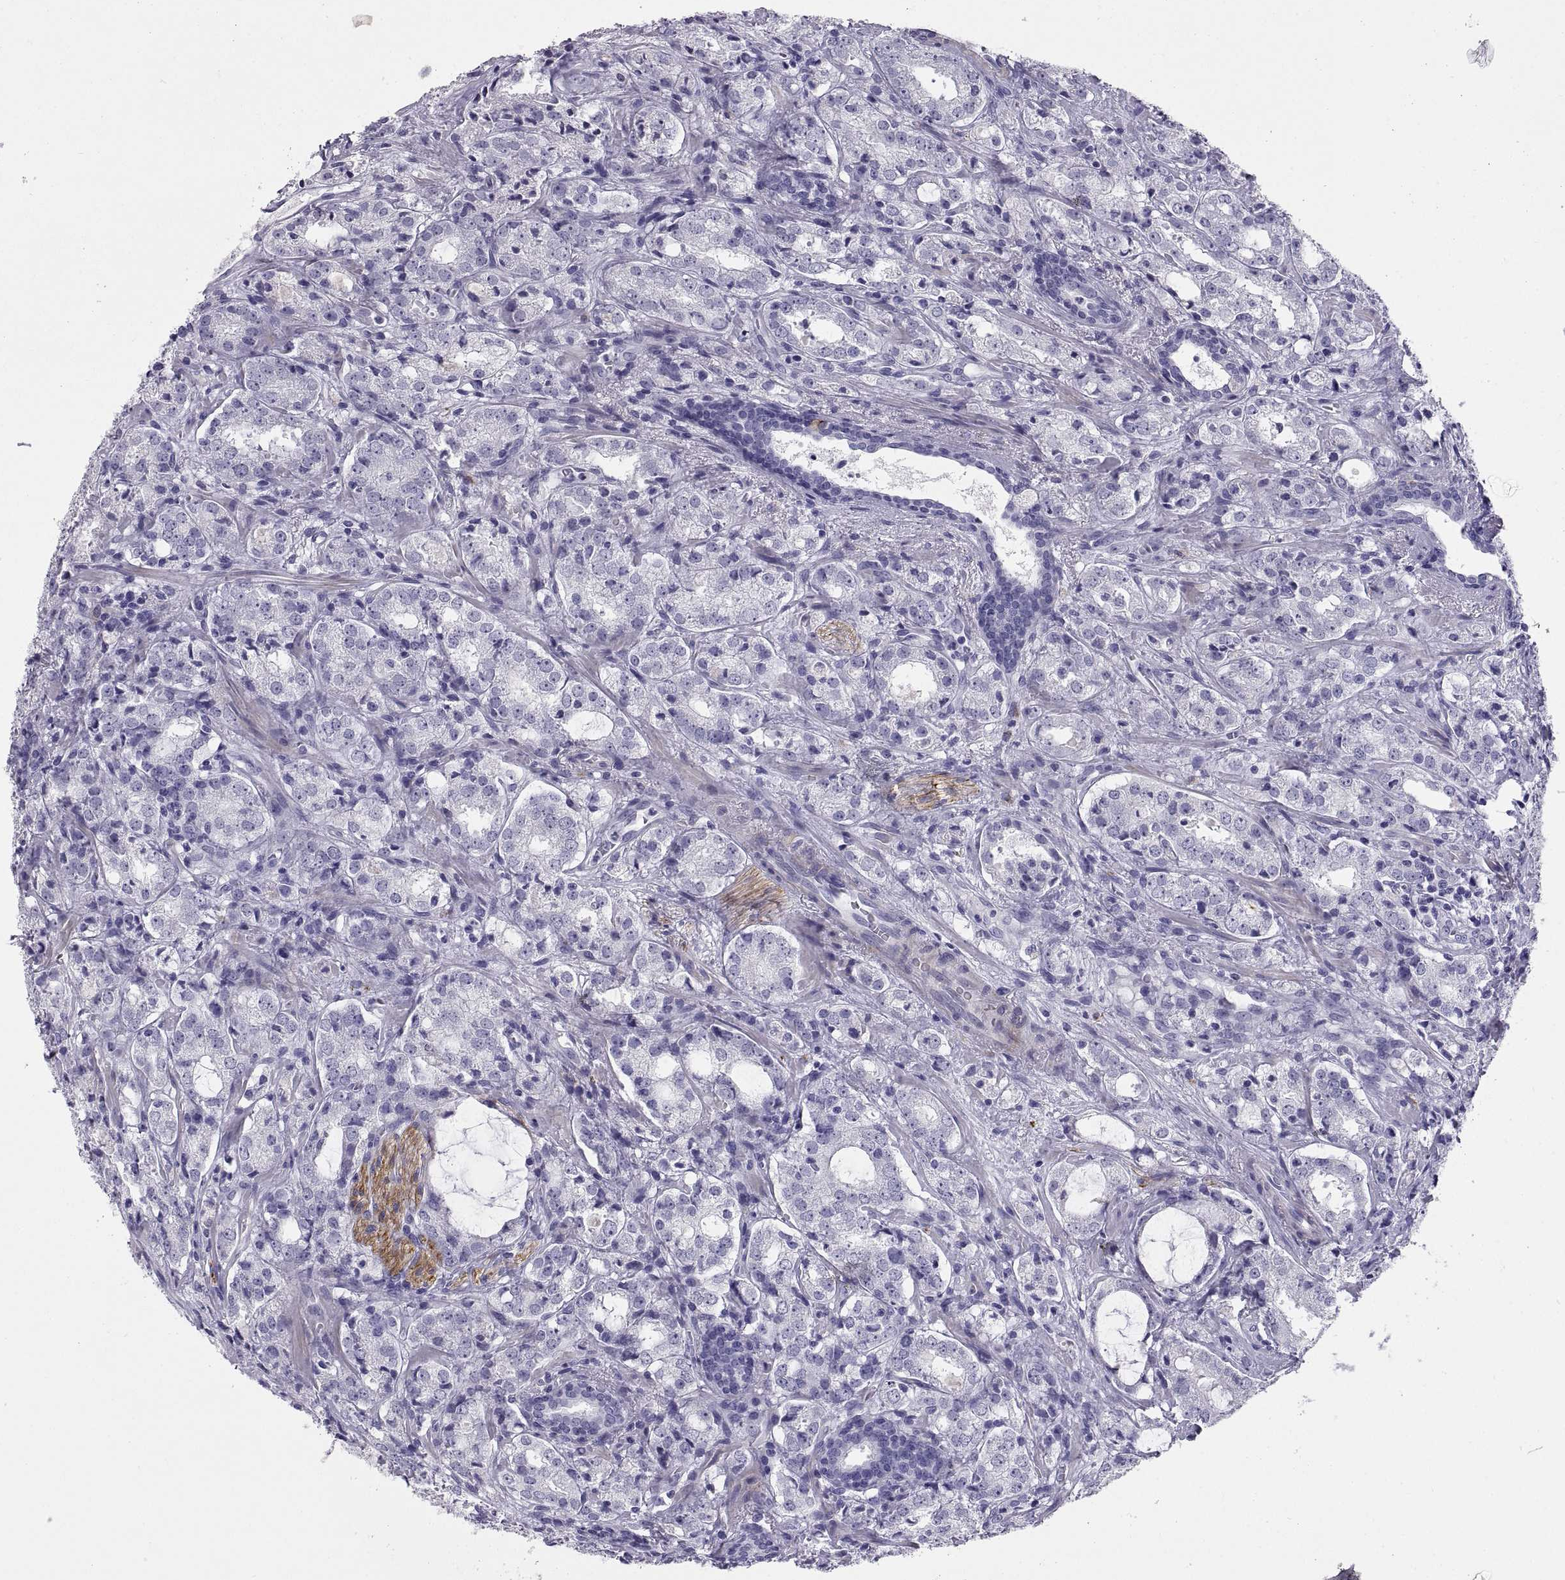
{"staining": {"intensity": "negative", "quantity": "none", "location": "none"}, "tissue": "prostate cancer", "cell_type": "Tumor cells", "image_type": "cancer", "snomed": [{"axis": "morphology", "description": "Adenocarcinoma, NOS"}, {"axis": "topography", "description": "Prostate"}], "caption": "Tumor cells are negative for brown protein staining in prostate adenocarcinoma.", "gene": "RGS20", "patient": {"sex": "male", "age": 66}}